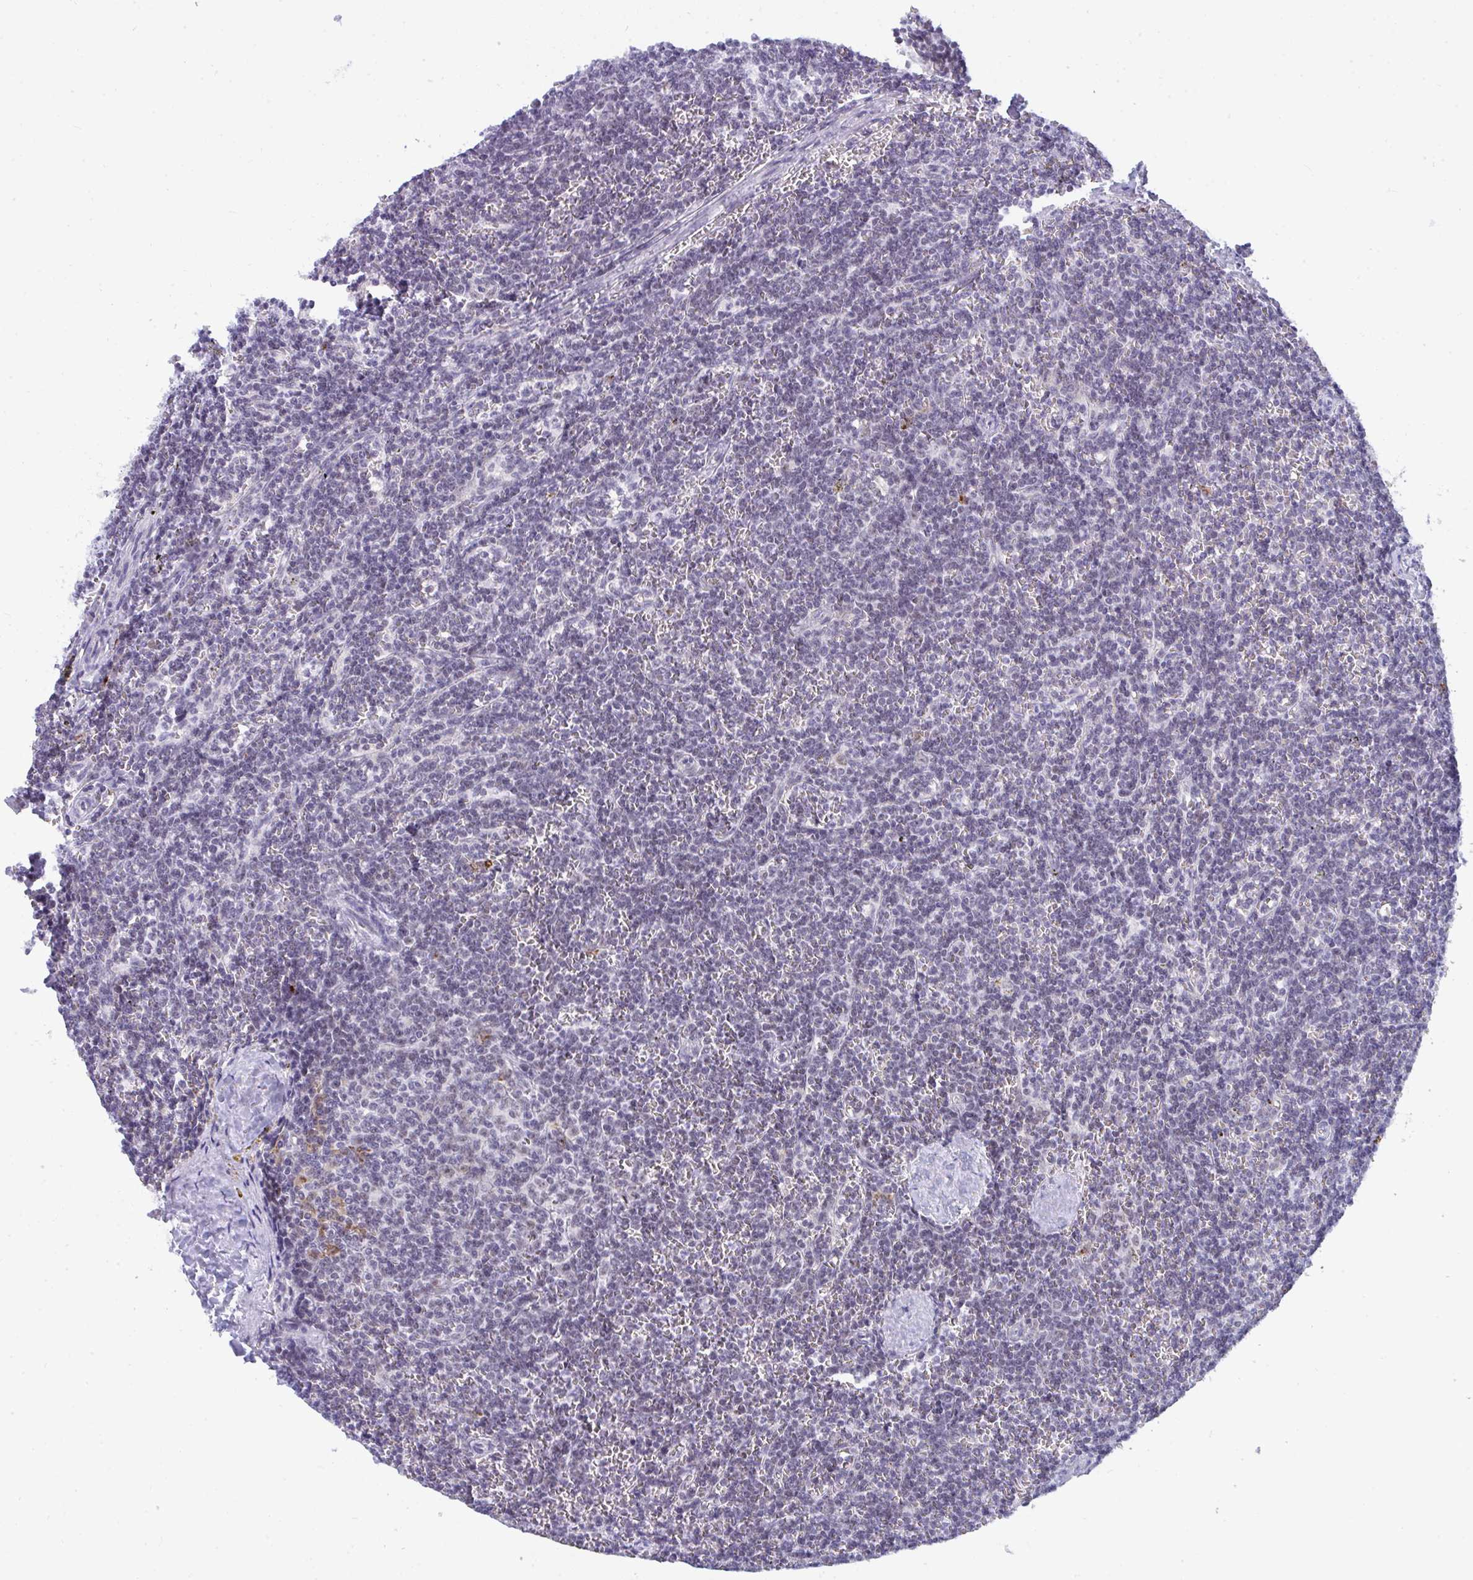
{"staining": {"intensity": "negative", "quantity": "none", "location": "none"}, "tissue": "lymphoma", "cell_type": "Tumor cells", "image_type": "cancer", "snomed": [{"axis": "morphology", "description": "Malignant lymphoma, non-Hodgkin's type, Low grade"}, {"axis": "topography", "description": "Spleen"}], "caption": "This is an immunohistochemistry image of human low-grade malignant lymphoma, non-Hodgkin's type. There is no expression in tumor cells.", "gene": "CDK13", "patient": {"sex": "male", "age": 78}}